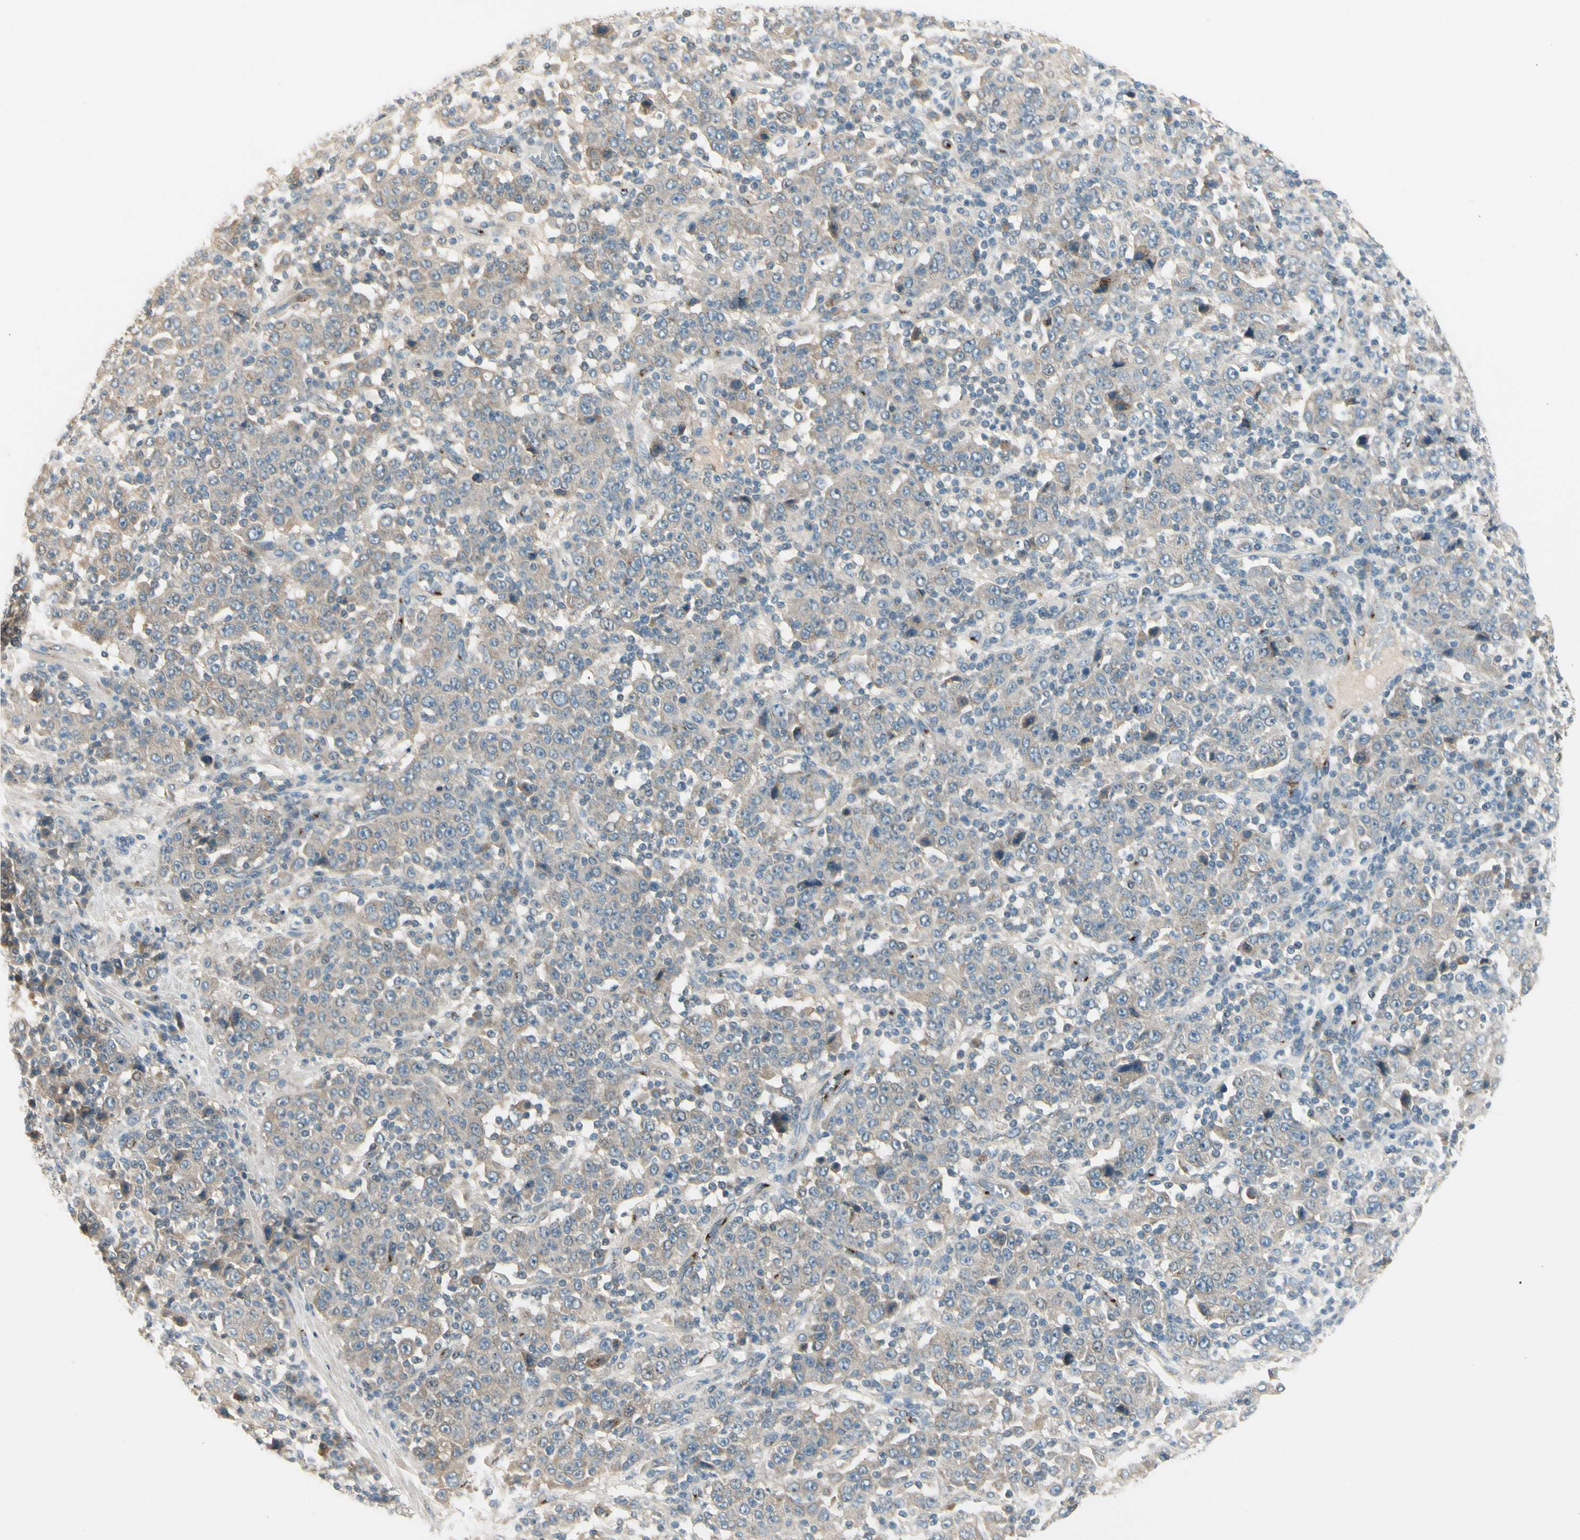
{"staining": {"intensity": "weak", "quantity": ">75%", "location": "cytoplasmic/membranous"}, "tissue": "stomach cancer", "cell_type": "Tumor cells", "image_type": "cancer", "snomed": [{"axis": "morphology", "description": "Normal tissue, NOS"}, {"axis": "morphology", "description": "Adenocarcinoma, NOS"}, {"axis": "topography", "description": "Stomach, upper"}, {"axis": "topography", "description": "Stomach"}], "caption": "This photomicrograph reveals immunohistochemistry staining of stomach adenocarcinoma, with low weak cytoplasmic/membranous staining in approximately >75% of tumor cells.", "gene": "MANSC1", "patient": {"sex": "male", "age": 59}}